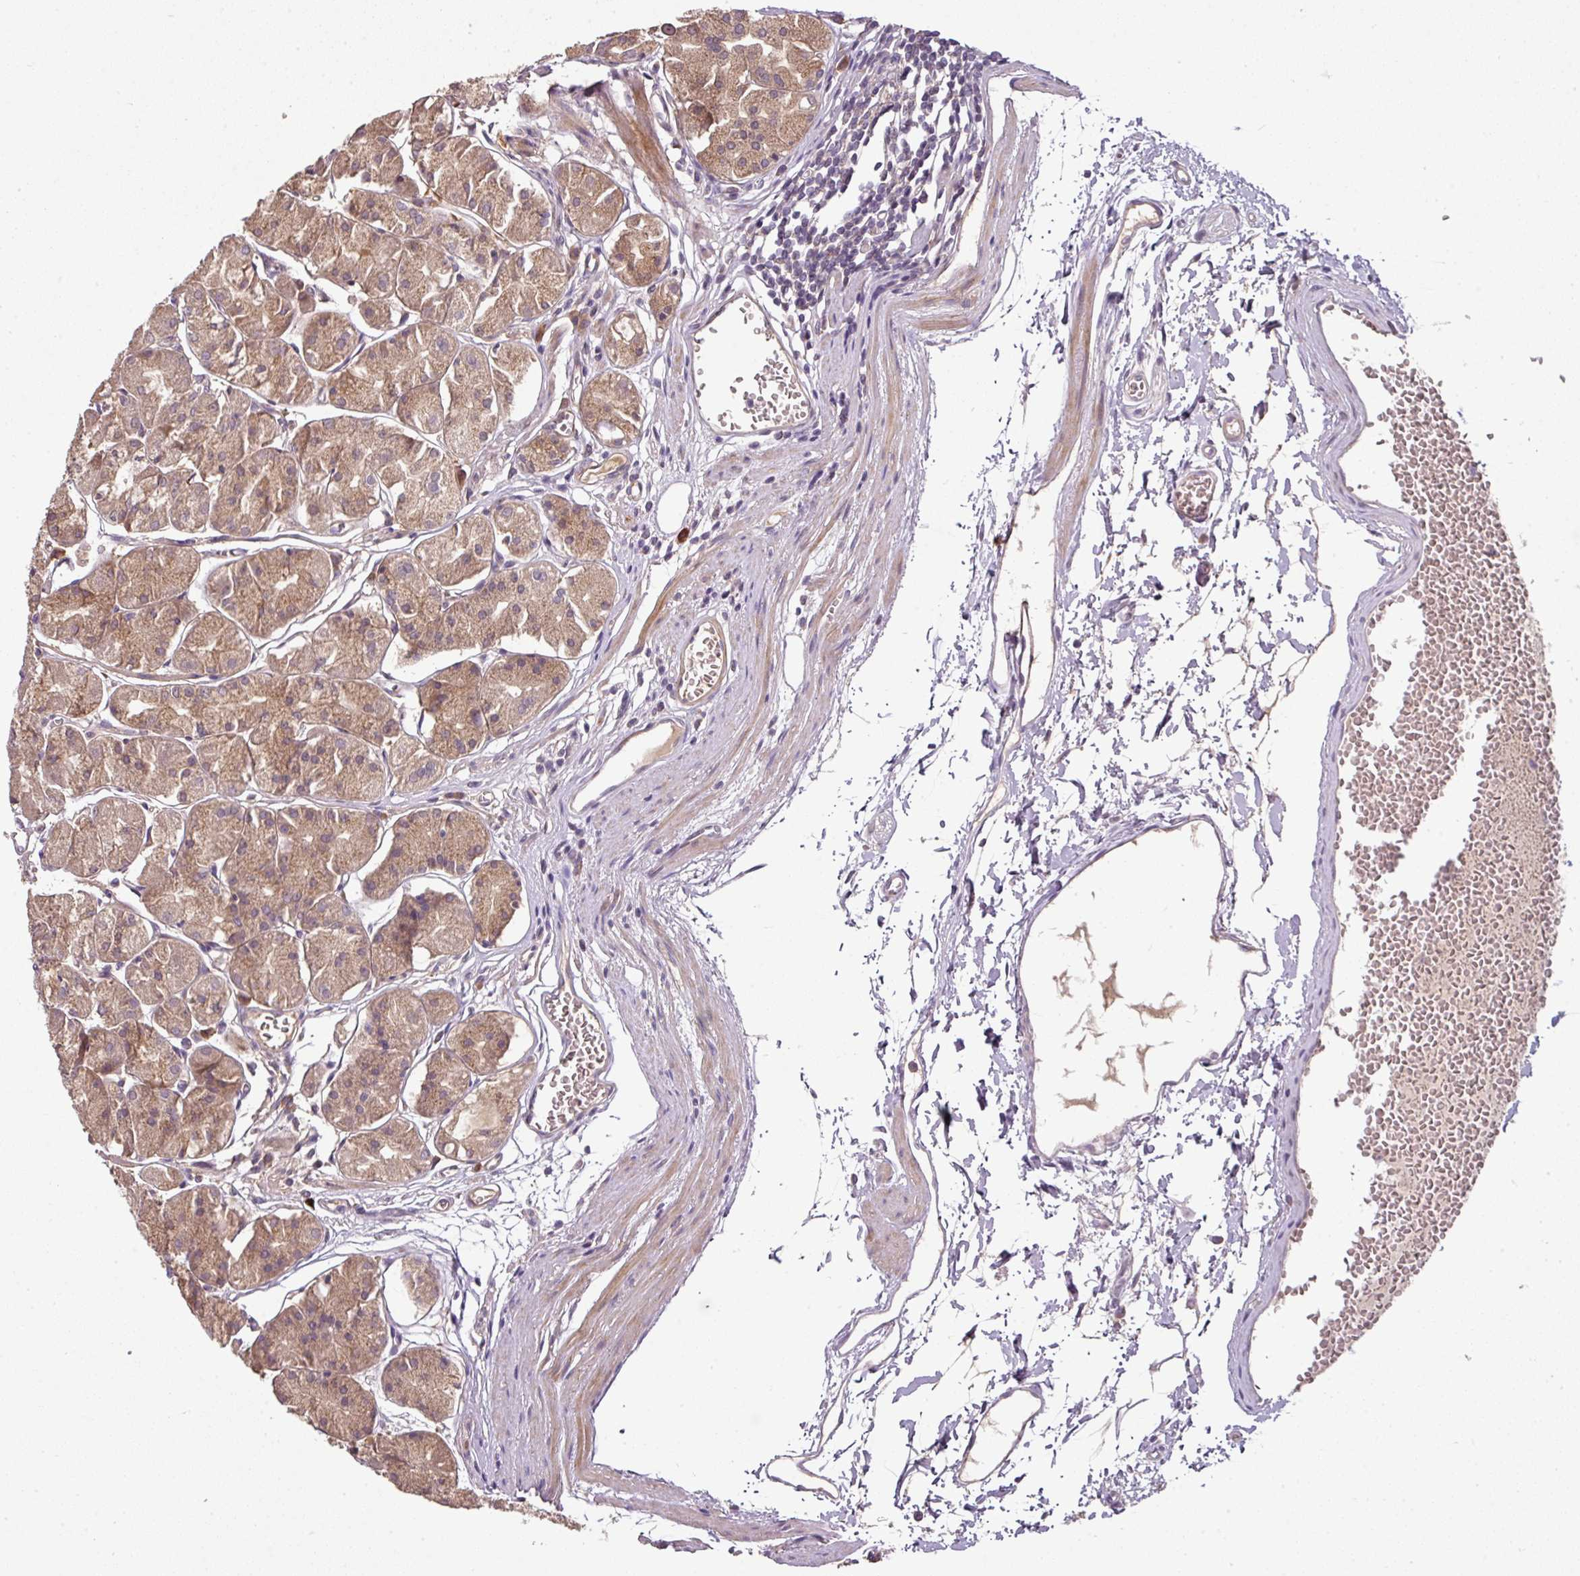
{"staining": {"intensity": "moderate", "quantity": ">75%", "location": "cytoplasmic/membranous"}, "tissue": "stomach", "cell_type": "Glandular cells", "image_type": "normal", "snomed": [{"axis": "morphology", "description": "Normal tissue, NOS"}, {"axis": "topography", "description": "Stomach"}], "caption": "Protein expression analysis of unremarkable human stomach reveals moderate cytoplasmic/membranous positivity in approximately >75% of glandular cells. Nuclei are stained in blue.", "gene": "SPCS3", "patient": {"sex": "male", "age": 55}}